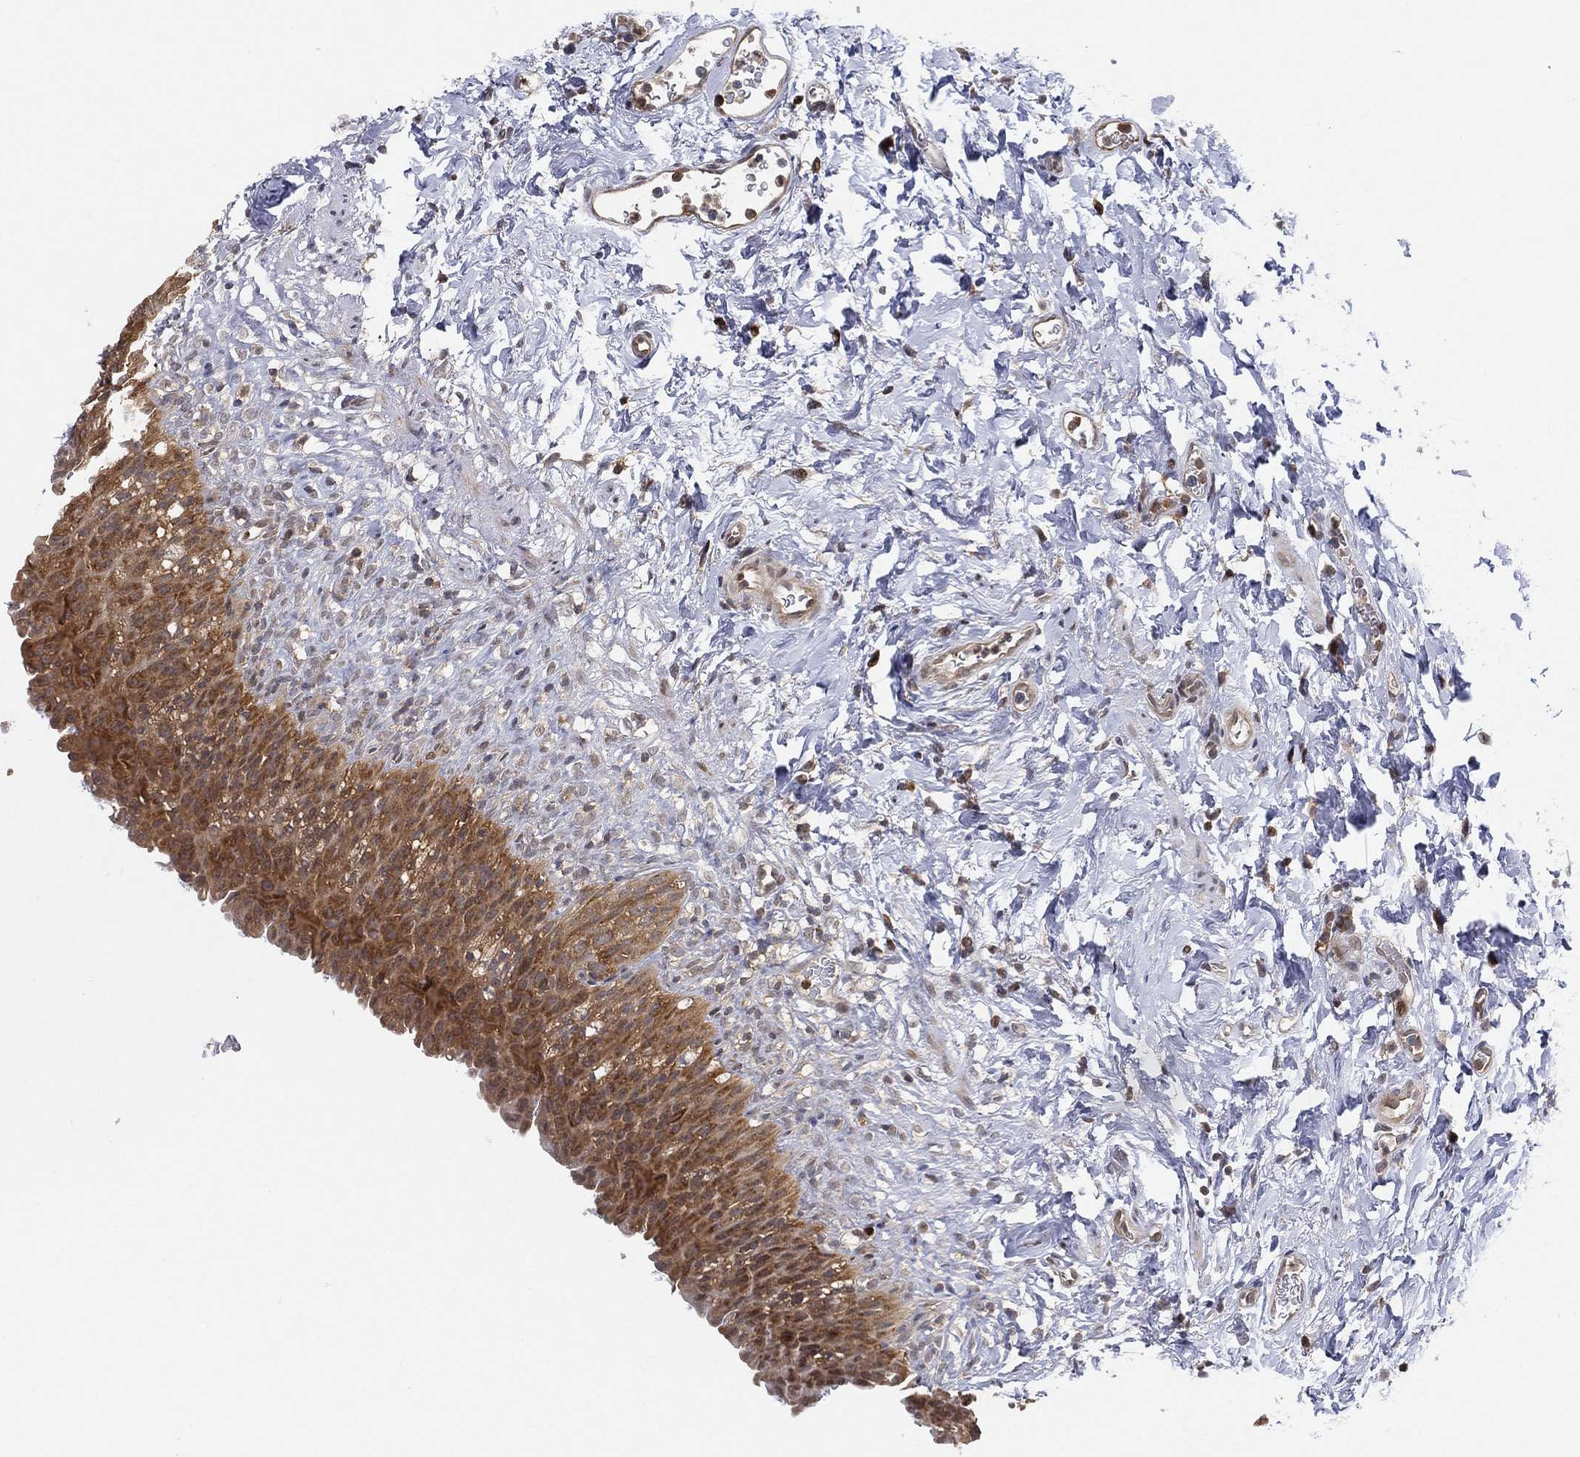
{"staining": {"intensity": "strong", "quantity": ">75%", "location": "cytoplasmic/membranous"}, "tissue": "urinary bladder", "cell_type": "Urothelial cells", "image_type": "normal", "snomed": [{"axis": "morphology", "description": "Normal tissue, NOS"}, {"axis": "topography", "description": "Urinary bladder"}], "caption": "Approximately >75% of urothelial cells in normal urinary bladder reveal strong cytoplasmic/membranous protein expression as visualized by brown immunohistochemical staining.", "gene": "TMTC4", "patient": {"sex": "male", "age": 76}}